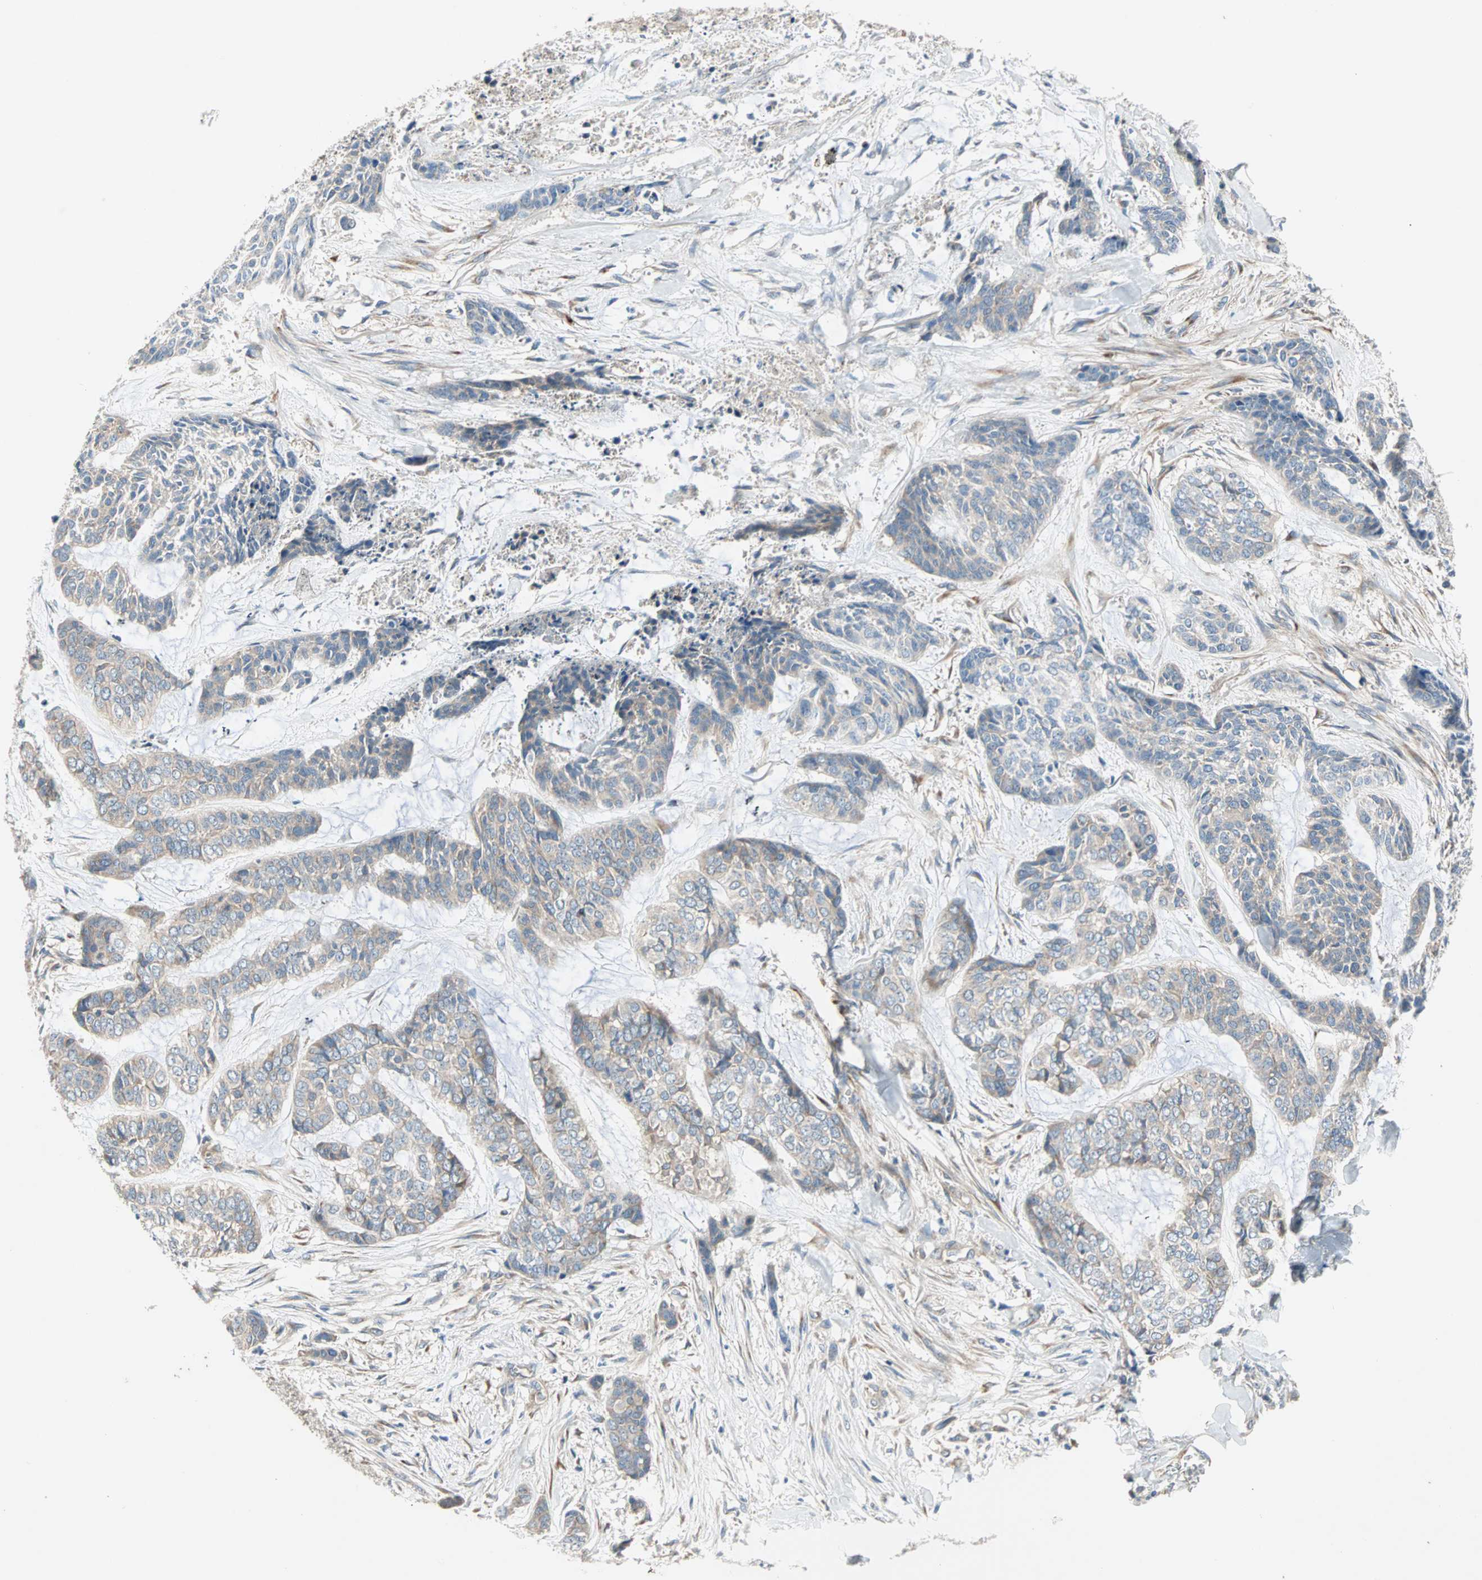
{"staining": {"intensity": "weak", "quantity": "<25%", "location": "cytoplasmic/membranous"}, "tissue": "skin cancer", "cell_type": "Tumor cells", "image_type": "cancer", "snomed": [{"axis": "morphology", "description": "Basal cell carcinoma"}, {"axis": "topography", "description": "Skin"}], "caption": "Tumor cells are negative for brown protein staining in basal cell carcinoma (skin).", "gene": "PDE8A", "patient": {"sex": "female", "age": 64}}